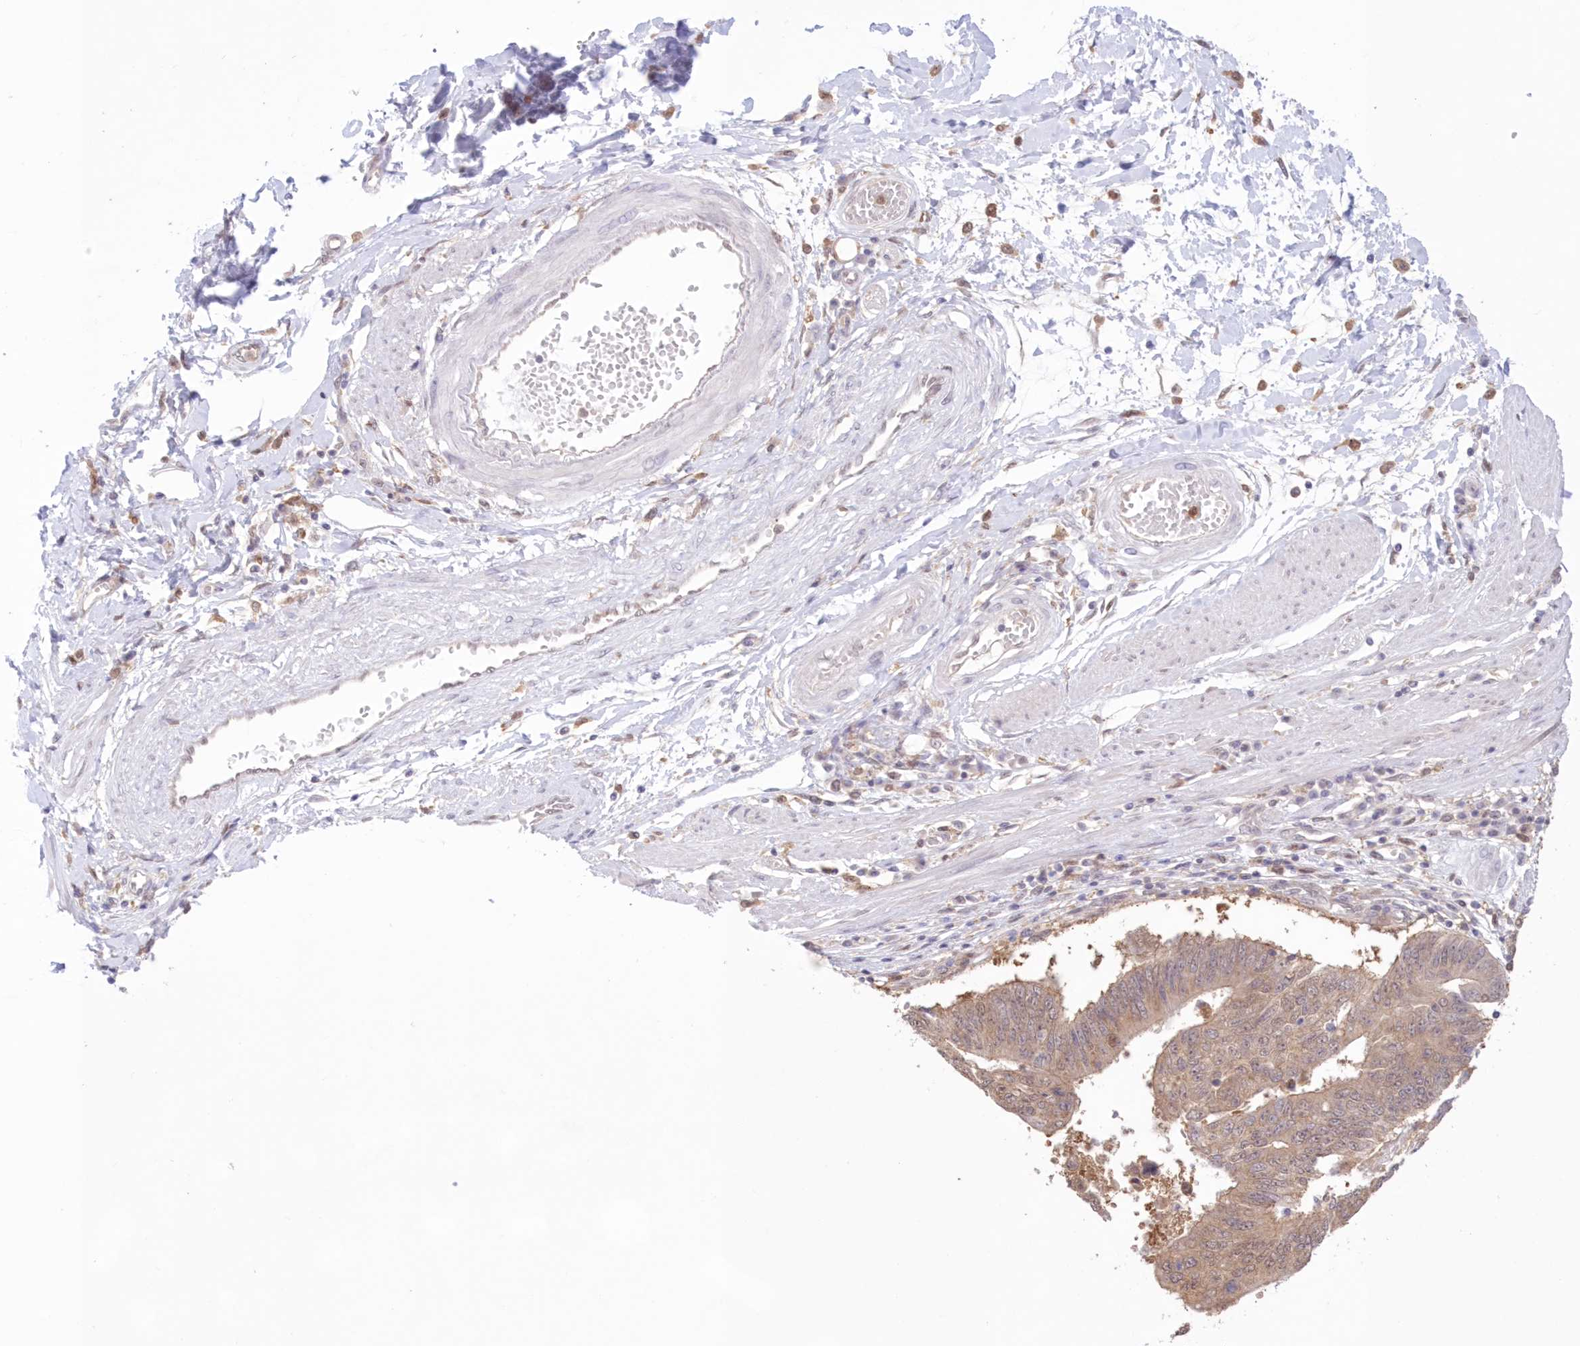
{"staining": {"intensity": "moderate", "quantity": ">75%", "location": "cytoplasmic/membranous,nuclear"}, "tissue": "stomach cancer", "cell_type": "Tumor cells", "image_type": "cancer", "snomed": [{"axis": "morphology", "description": "Adenocarcinoma, NOS"}, {"axis": "topography", "description": "Stomach"}], "caption": "This image shows stomach adenocarcinoma stained with IHC to label a protein in brown. The cytoplasmic/membranous and nuclear of tumor cells show moderate positivity for the protein. Nuclei are counter-stained blue.", "gene": "RNPEP", "patient": {"sex": "male", "age": 59}}